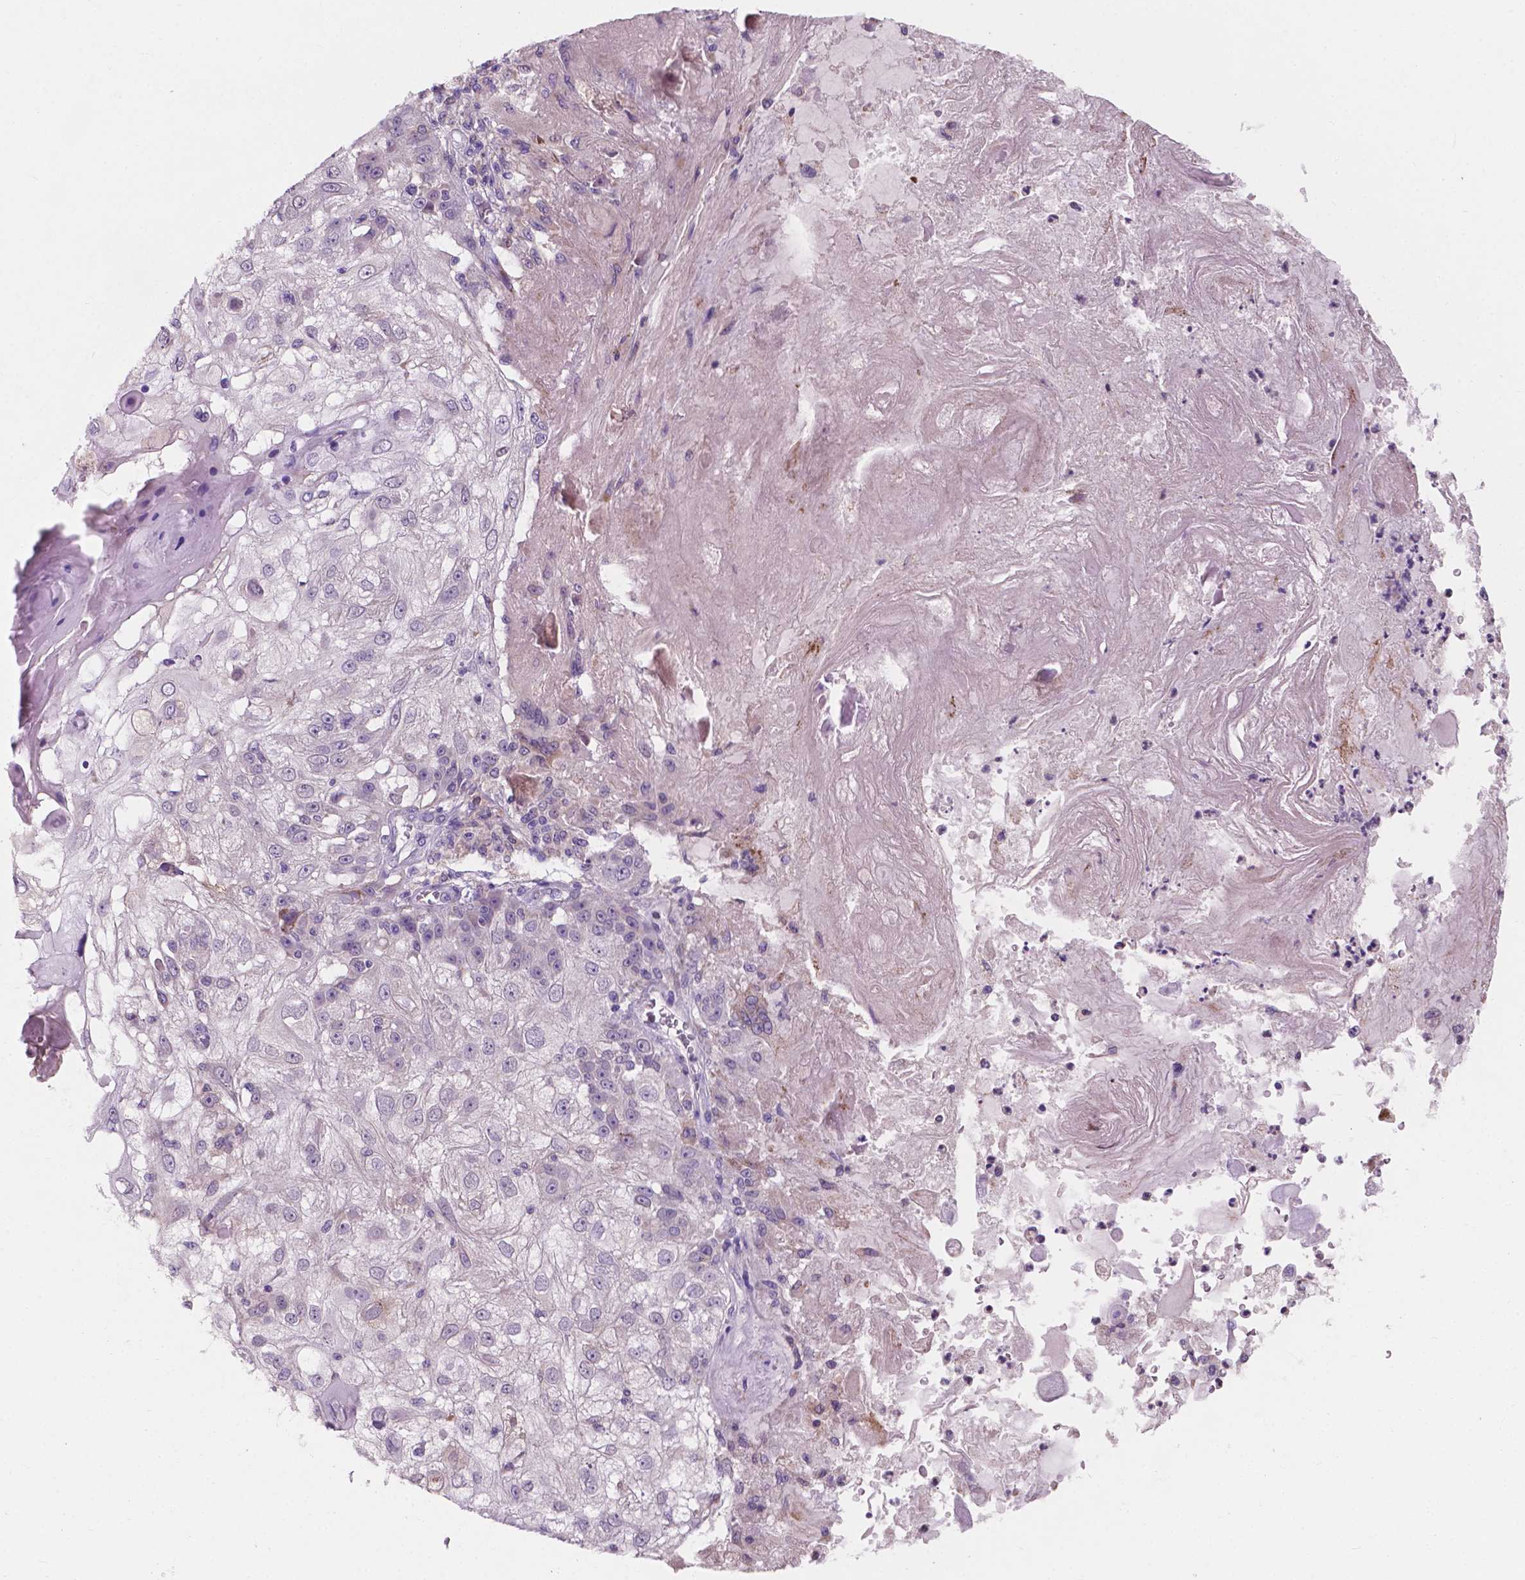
{"staining": {"intensity": "negative", "quantity": "none", "location": "none"}, "tissue": "skin cancer", "cell_type": "Tumor cells", "image_type": "cancer", "snomed": [{"axis": "morphology", "description": "Normal tissue, NOS"}, {"axis": "morphology", "description": "Squamous cell carcinoma, NOS"}, {"axis": "topography", "description": "Skin"}], "caption": "DAB (3,3'-diaminobenzidine) immunohistochemical staining of human skin cancer (squamous cell carcinoma) reveals no significant positivity in tumor cells.", "gene": "IREB2", "patient": {"sex": "female", "age": 83}}